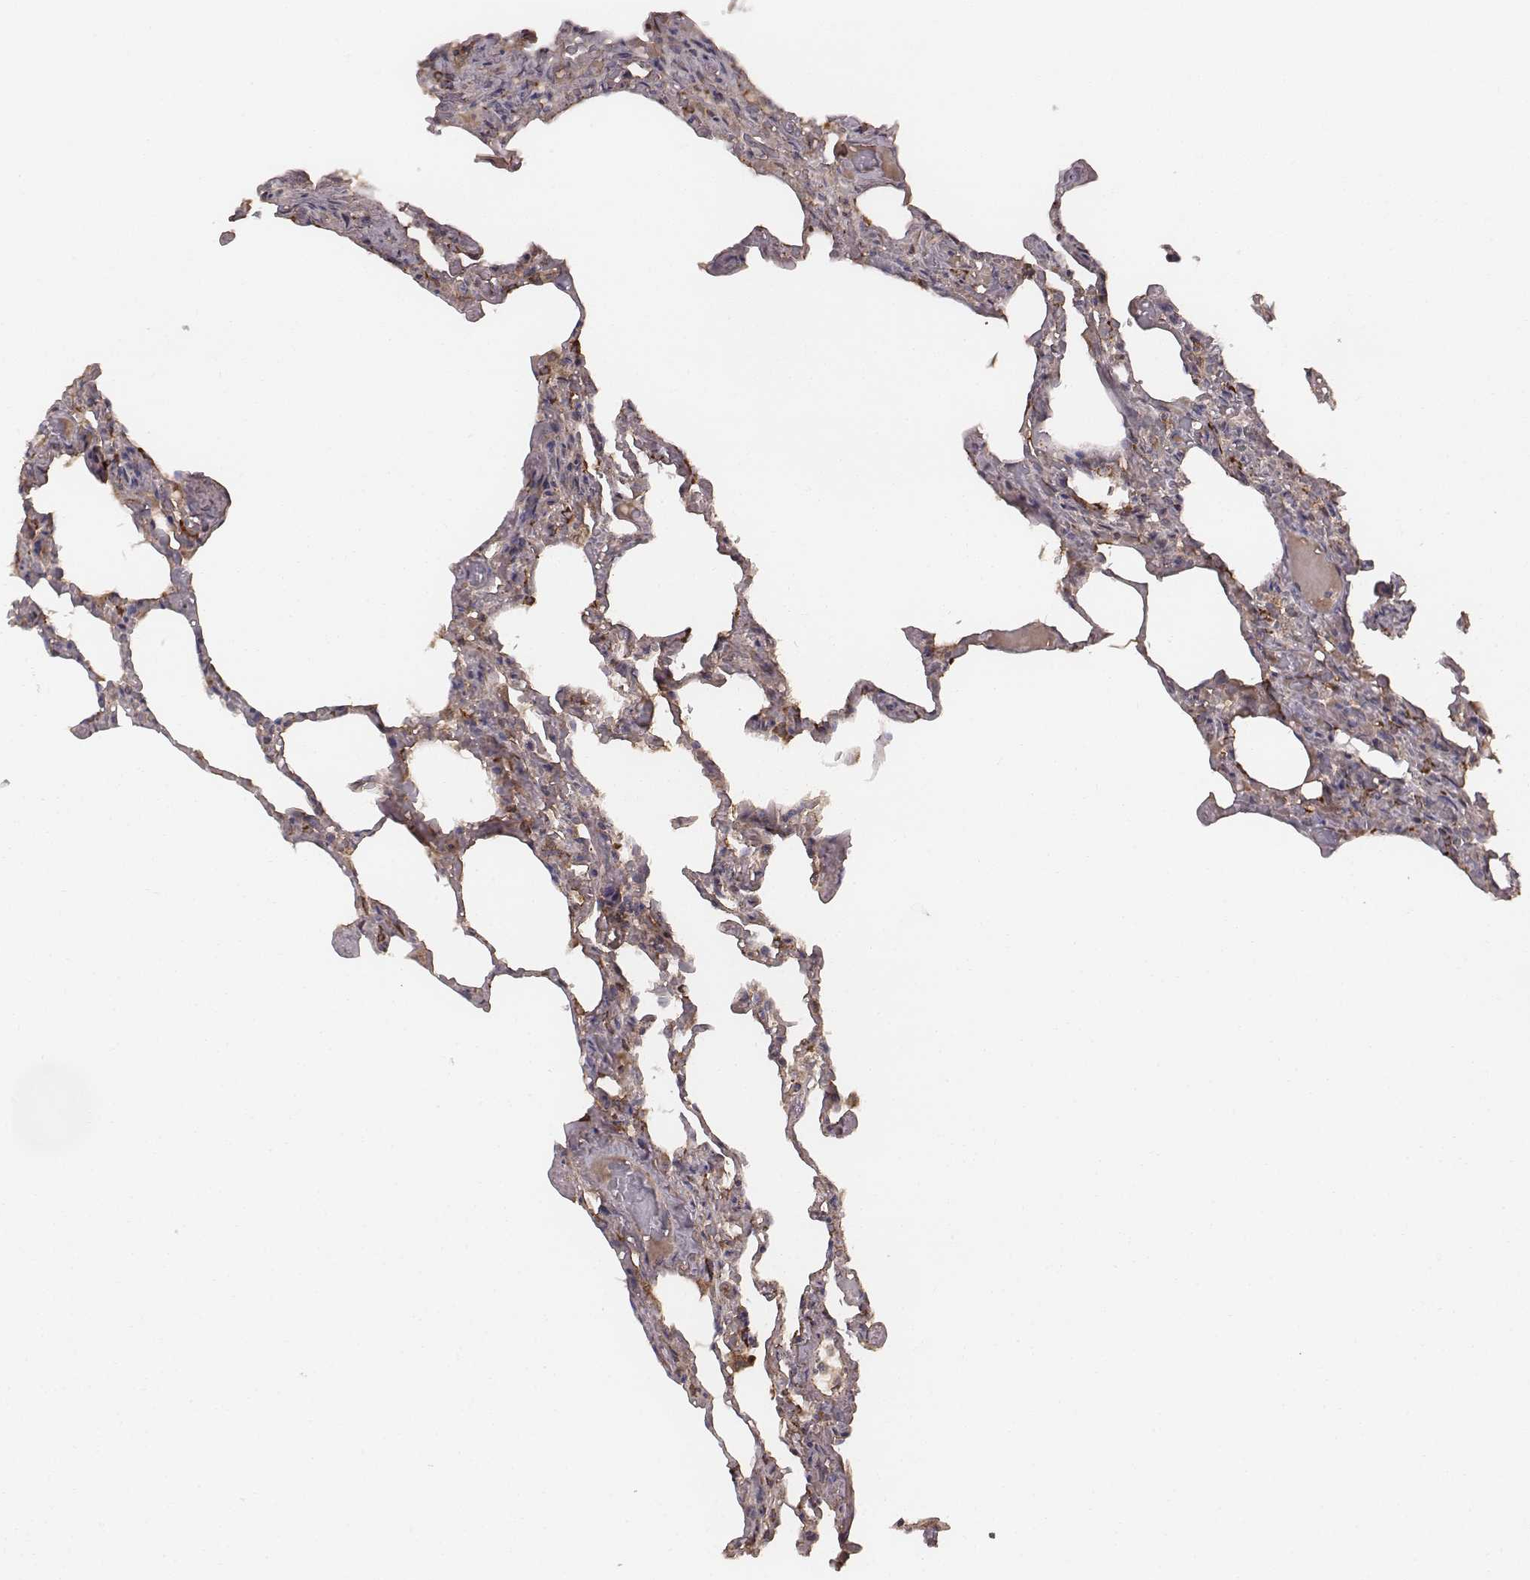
{"staining": {"intensity": "moderate", "quantity": ">75%", "location": "cytoplasmic/membranous"}, "tissue": "lung", "cell_type": "Alveolar cells", "image_type": "normal", "snomed": [{"axis": "morphology", "description": "Normal tissue, NOS"}, {"axis": "topography", "description": "Lung"}], "caption": "Moderate cytoplasmic/membranous protein positivity is identified in about >75% of alveolar cells in lung.", "gene": "PDCD2L", "patient": {"sex": "female", "age": 43}}